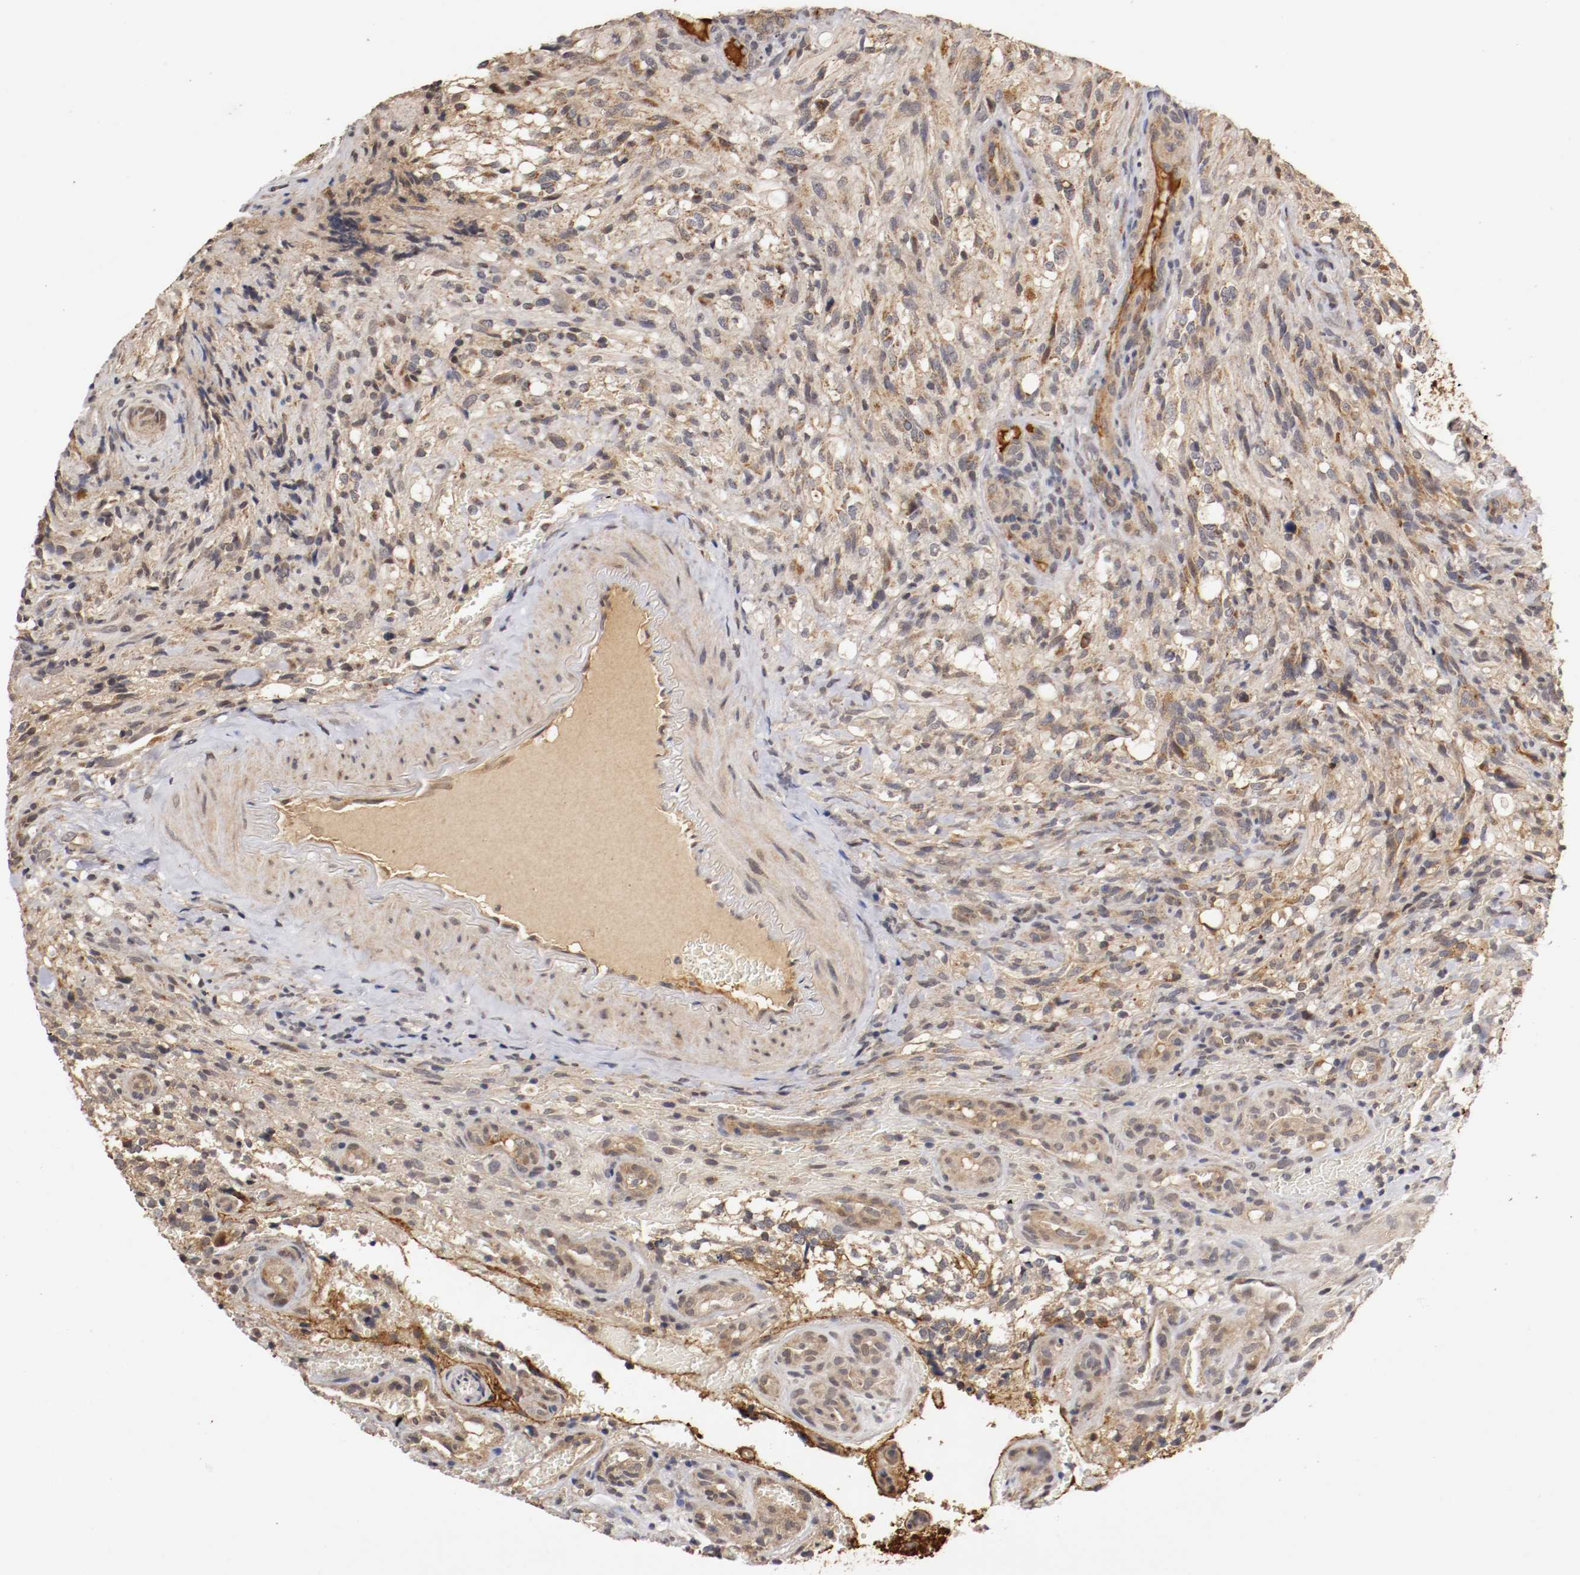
{"staining": {"intensity": "weak", "quantity": "25%-75%", "location": "cytoplasmic/membranous"}, "tissue": "glioma", "cell_type": "Tumor cells", "image_type": "cancer", "snomed": [{"axis": "morphology", "description": "Normal tissue, NOS"}, {"axis": "morphology", "description": "Glioma, malignant, High grade"}, {"axis": "topography", "description": "Cerebral cortex"}], "caption": "Protein staining exhibits weak cytoplasmic/membranous positivity in about 25%-75% of tumor cells in glioma.", "gene": "TNFRSF1B", "patient": {"sex": "male", "age": 75}}